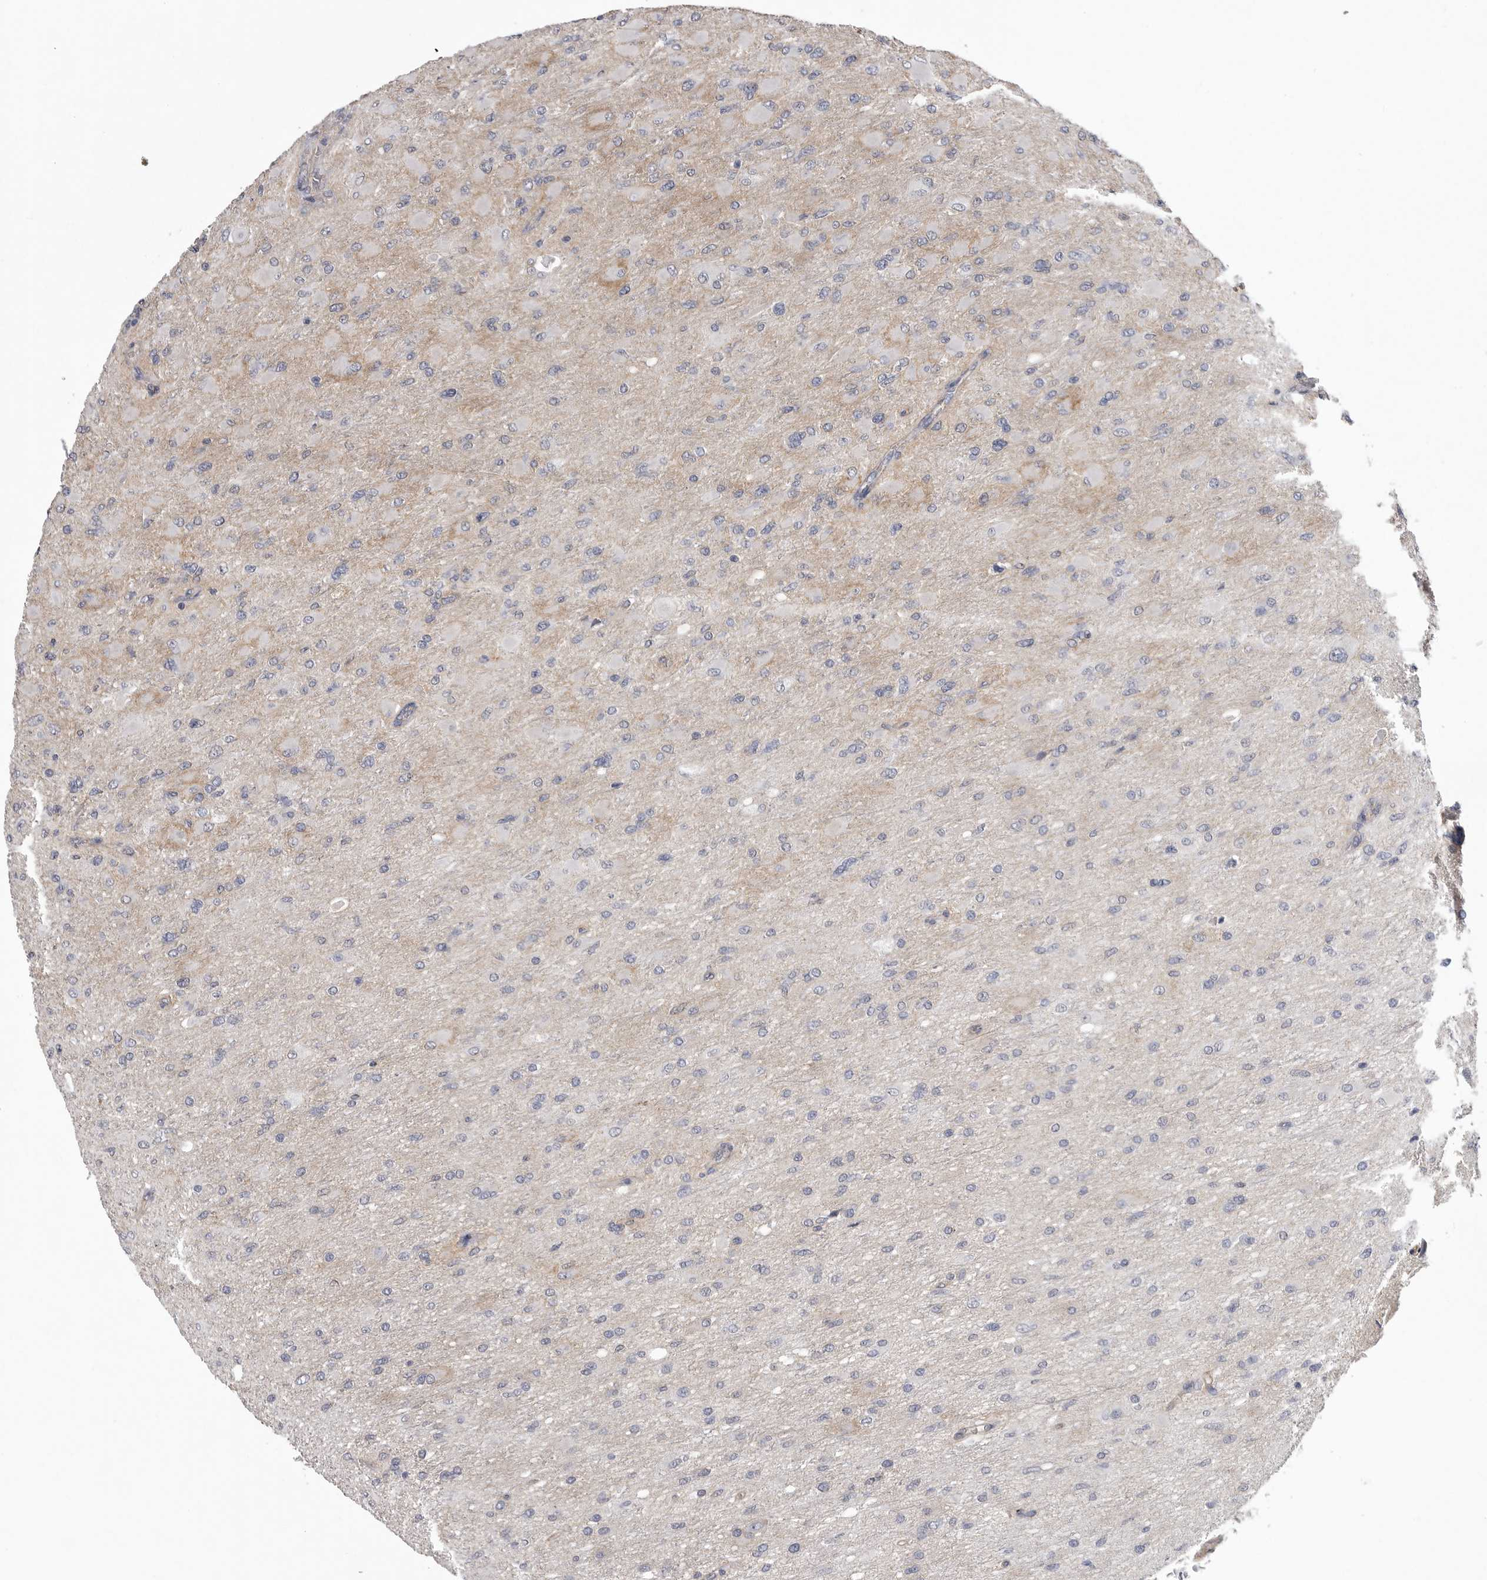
{"staining": {"intensity": "negative", "quantity": "none", "location": "none"}, "tissue": "glioma", "cell_type": "Tumor cells", "image_type": "cancer", "snomed": [{"axis": "morphology", "description": "Glioma, malignant, High grade"}, {"axis": "topography", "description": "Cerebral cortex"}], "caption": "Image shows no significant protein positivity in tumor cells of malignant high-grade glioma. Brightfield microscopy of immunohistochemistry stained with DAB (3,3'-diaminobenzidine) (brown) and hematoxylin (blue), captured at high magnification.", "gene": "NECTIN2", "patient": {"sex": "female", "age": 36}}